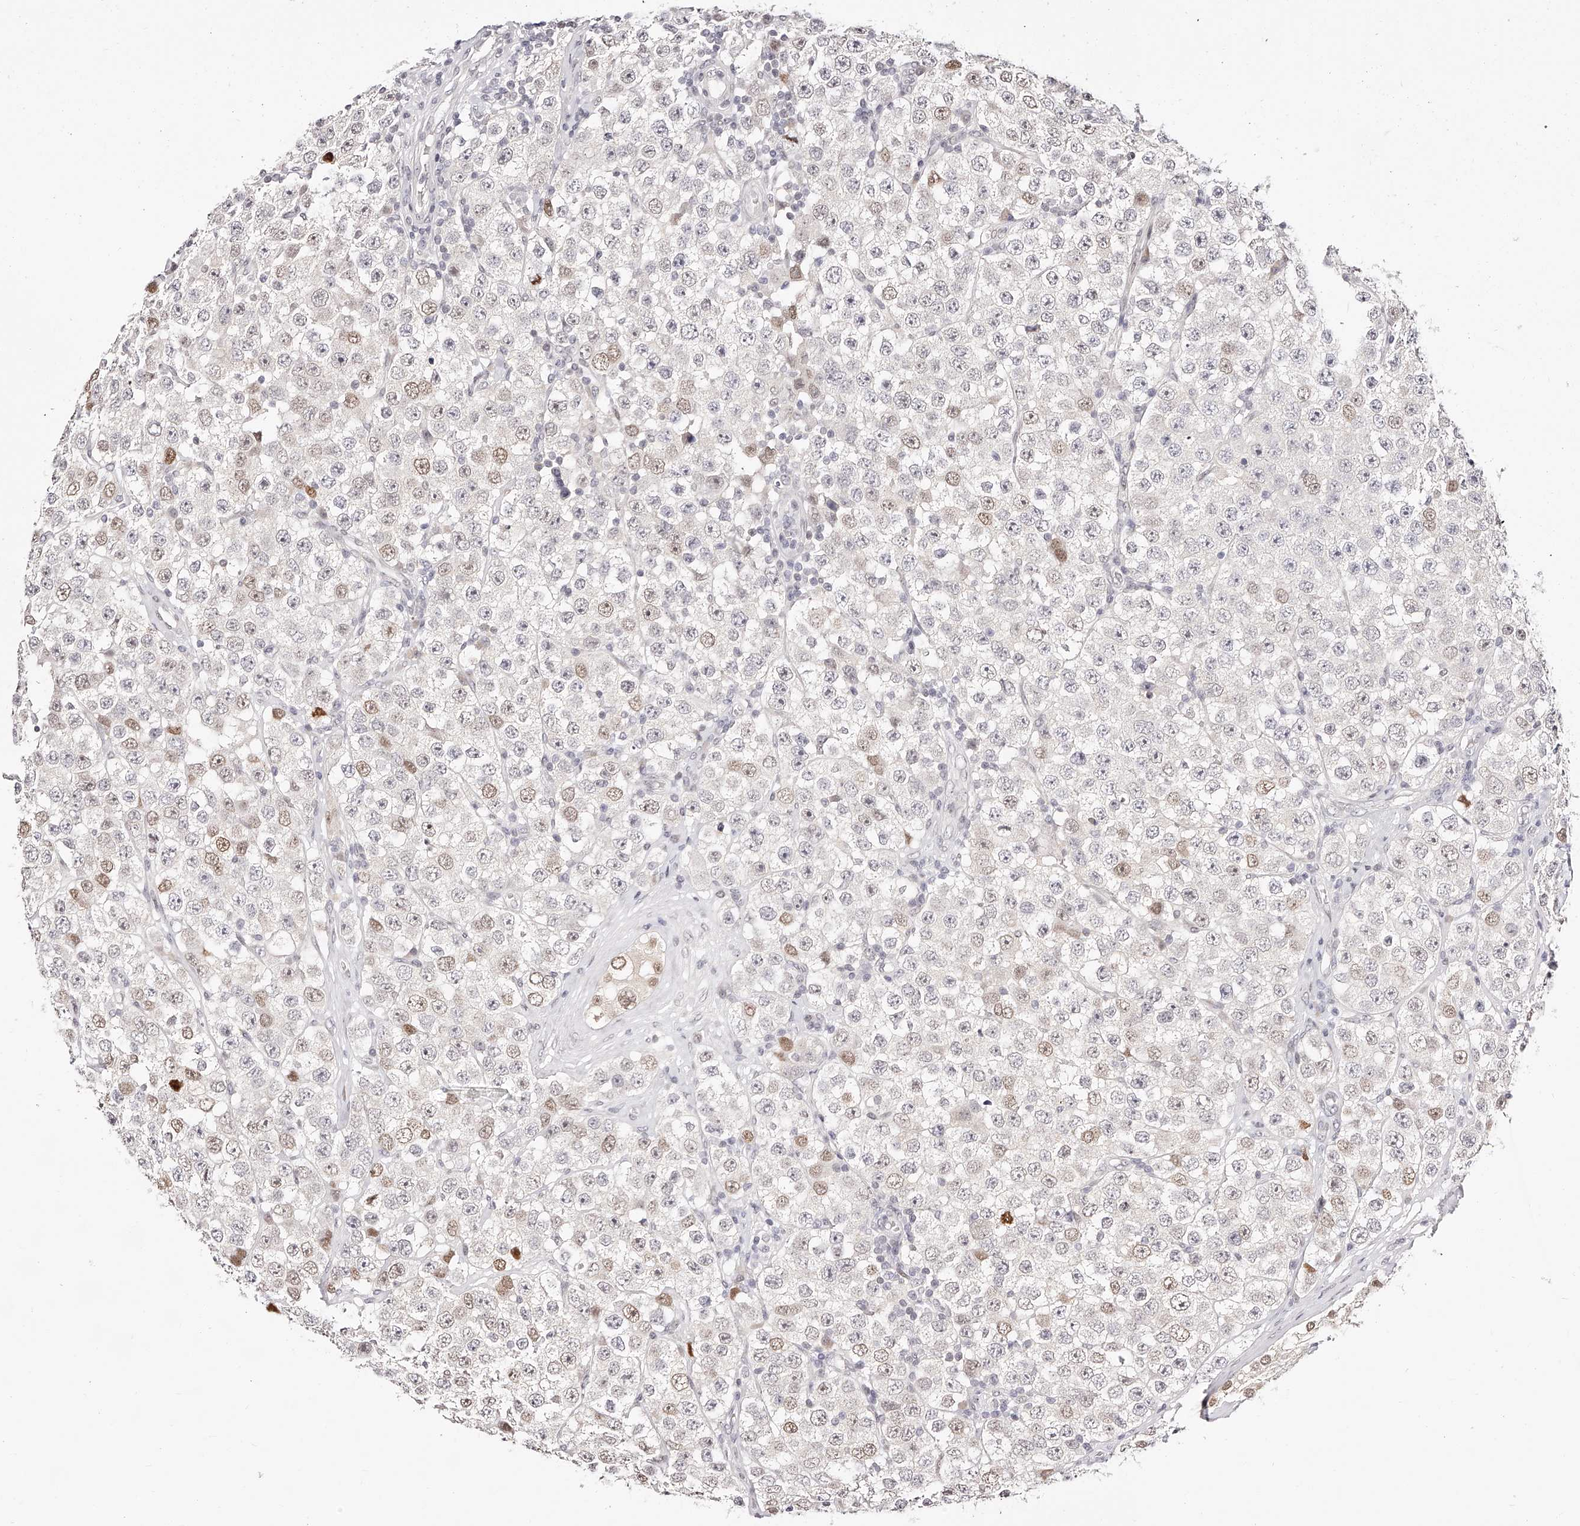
{"staining": {"intensity": "weak", "quantity": "<25%", "location": "nuclear"}, "tissue": "testis cancer", "cell_type": "Tumor cells", "image_type": "cancer", "snomed": [{"axis": "morphology", "description": "Seminoma, NOS"}, {"axis": "topography", "description": "Testis"}], "caption": "Immunohistochemistry photomicrograph of neoplastic tissue: seminoma (testis) stained with DAB (3,3'-diaminobenzidine) shows no significant protein staining in tumor cells.", "gene": "USF3", "patient": {"sex": "male", "age": 28}}